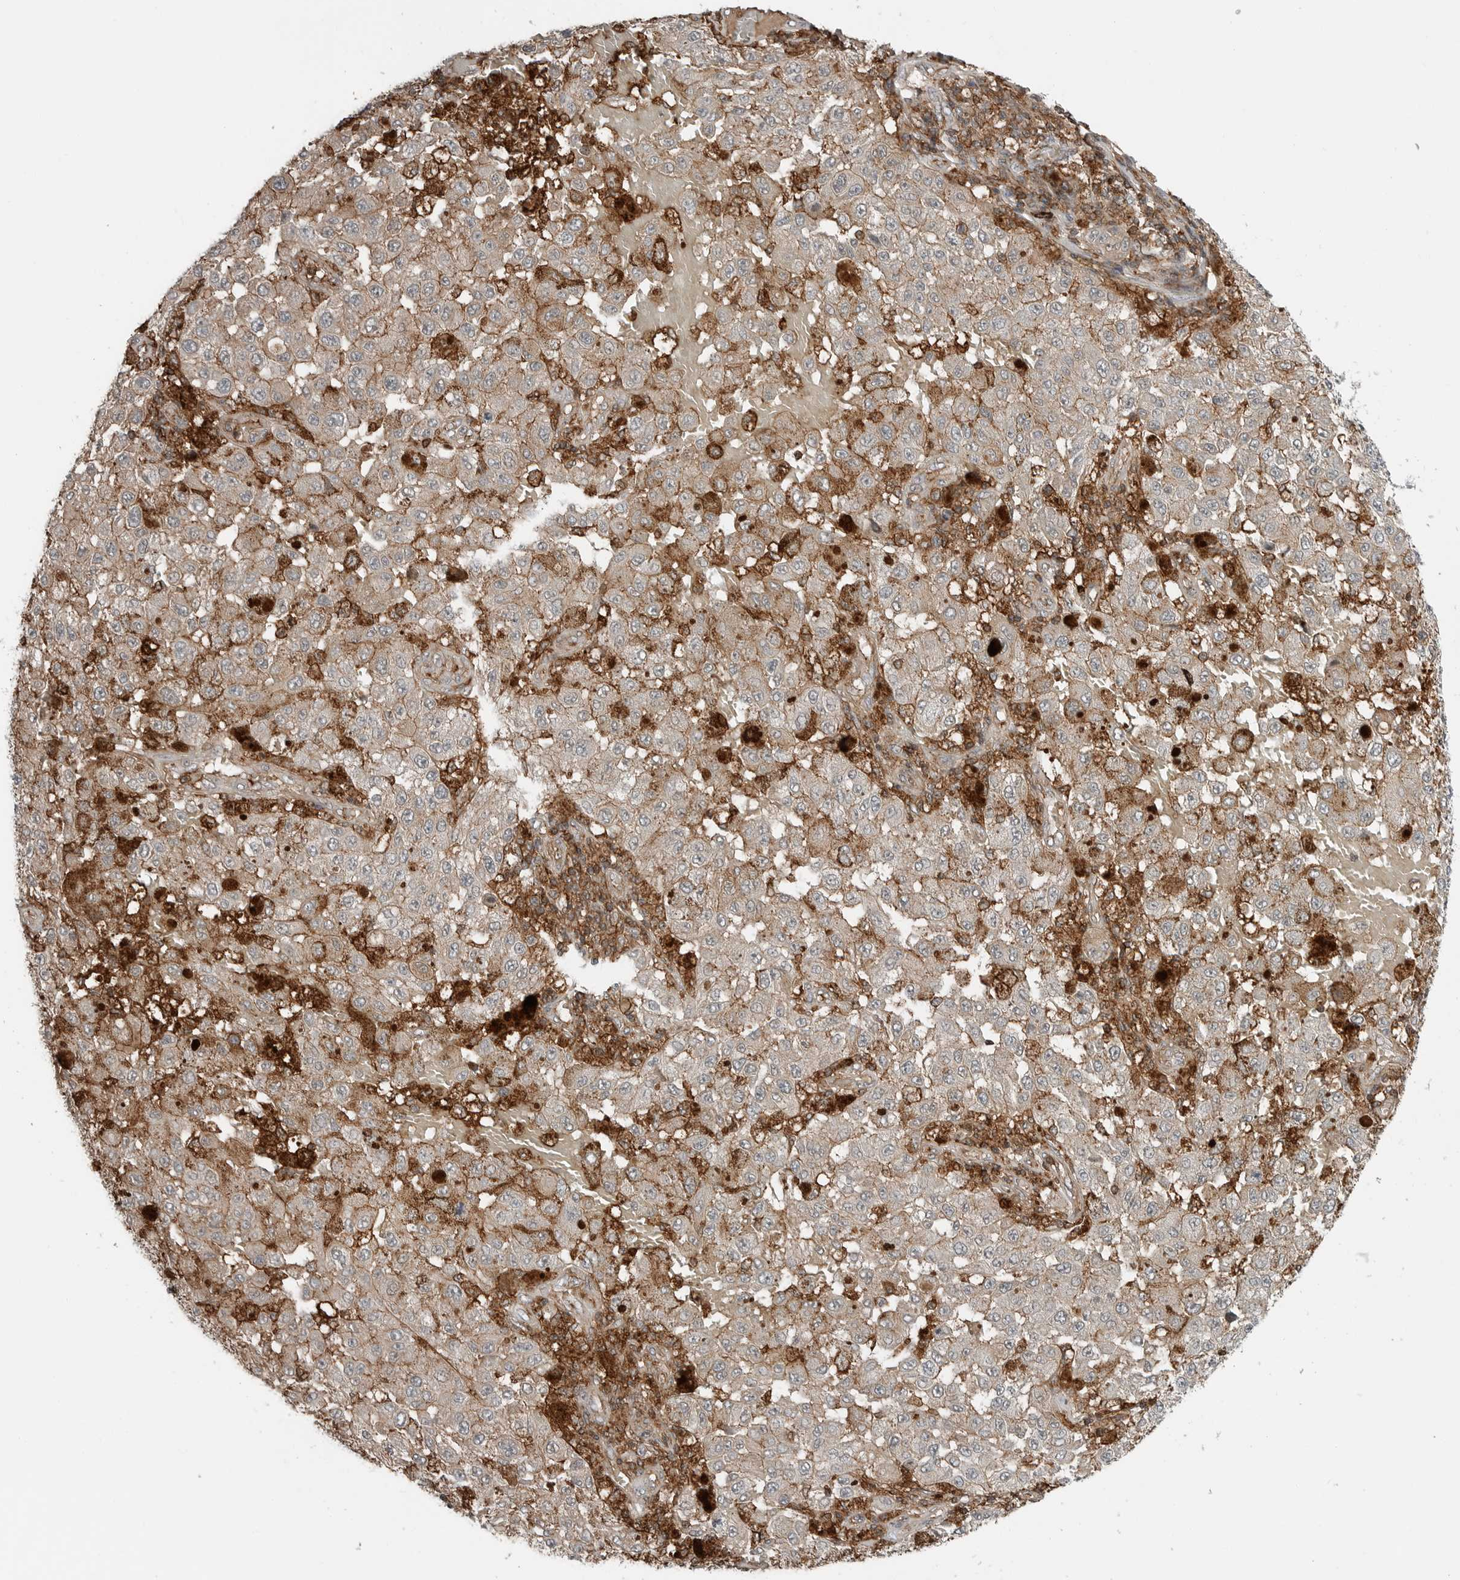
{"staining": {"intensity": "weak", "quantity": ">75%", "location": "cytoplasmic/membranous"}, "tissue": "melanoma", "cell_type": "Tumor cells", "image_type": "cancer", "snomed": [{"axis": "morphology", "description": "Malignant melanoma, NOS"}, {"axis": "topography", "description": "Skin"}], "caption": "Immunohistochemical staining of melanoma displays low levels of weak cytoplasmic/membranous protein expression in about >75% of tumor cells.", "gene": "LEFTY2", "patient": {"sex": "female", "age": 64}}